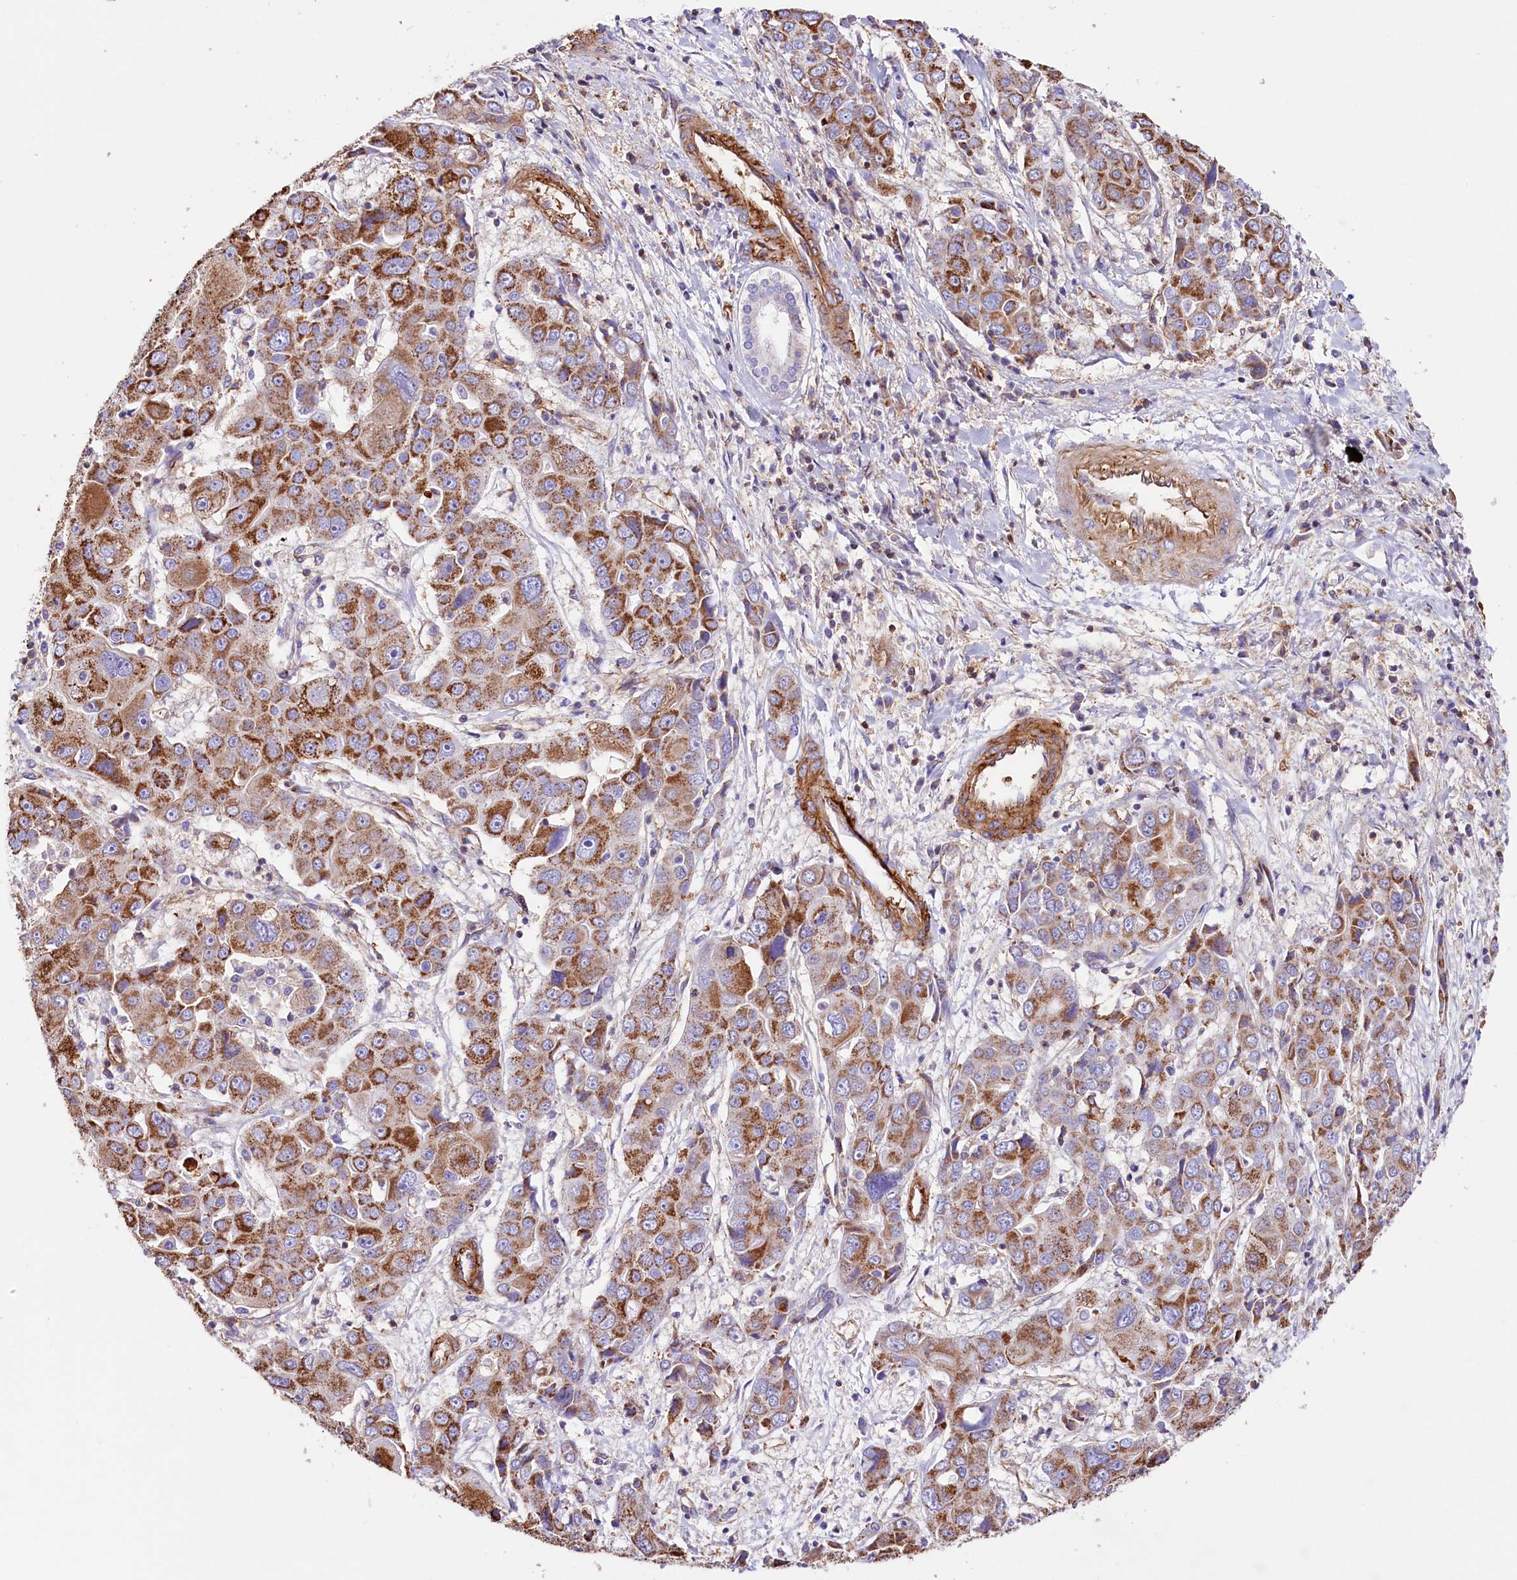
{"staining": {"intensity": "strong", "quantity": ">75%", "location": "cytoplasmic/membranous"}, "tissue": "liver cancer", "cell_type": "Tumor cells", "image_type": "cancer", "snomed": [{"axis": "morphology", "description": "Cholangiocarcinoma"}, {"axis": "topography", "description": "Liver"}], "caption": "Cholangiocarcinoma (liver) stained with a brown dye shows strong cytoplasmic/membranous positive positivity in about >75% of tumor cells.", "gene": "ATP2B4", "patient": {"sex": "male", "age": 67}}